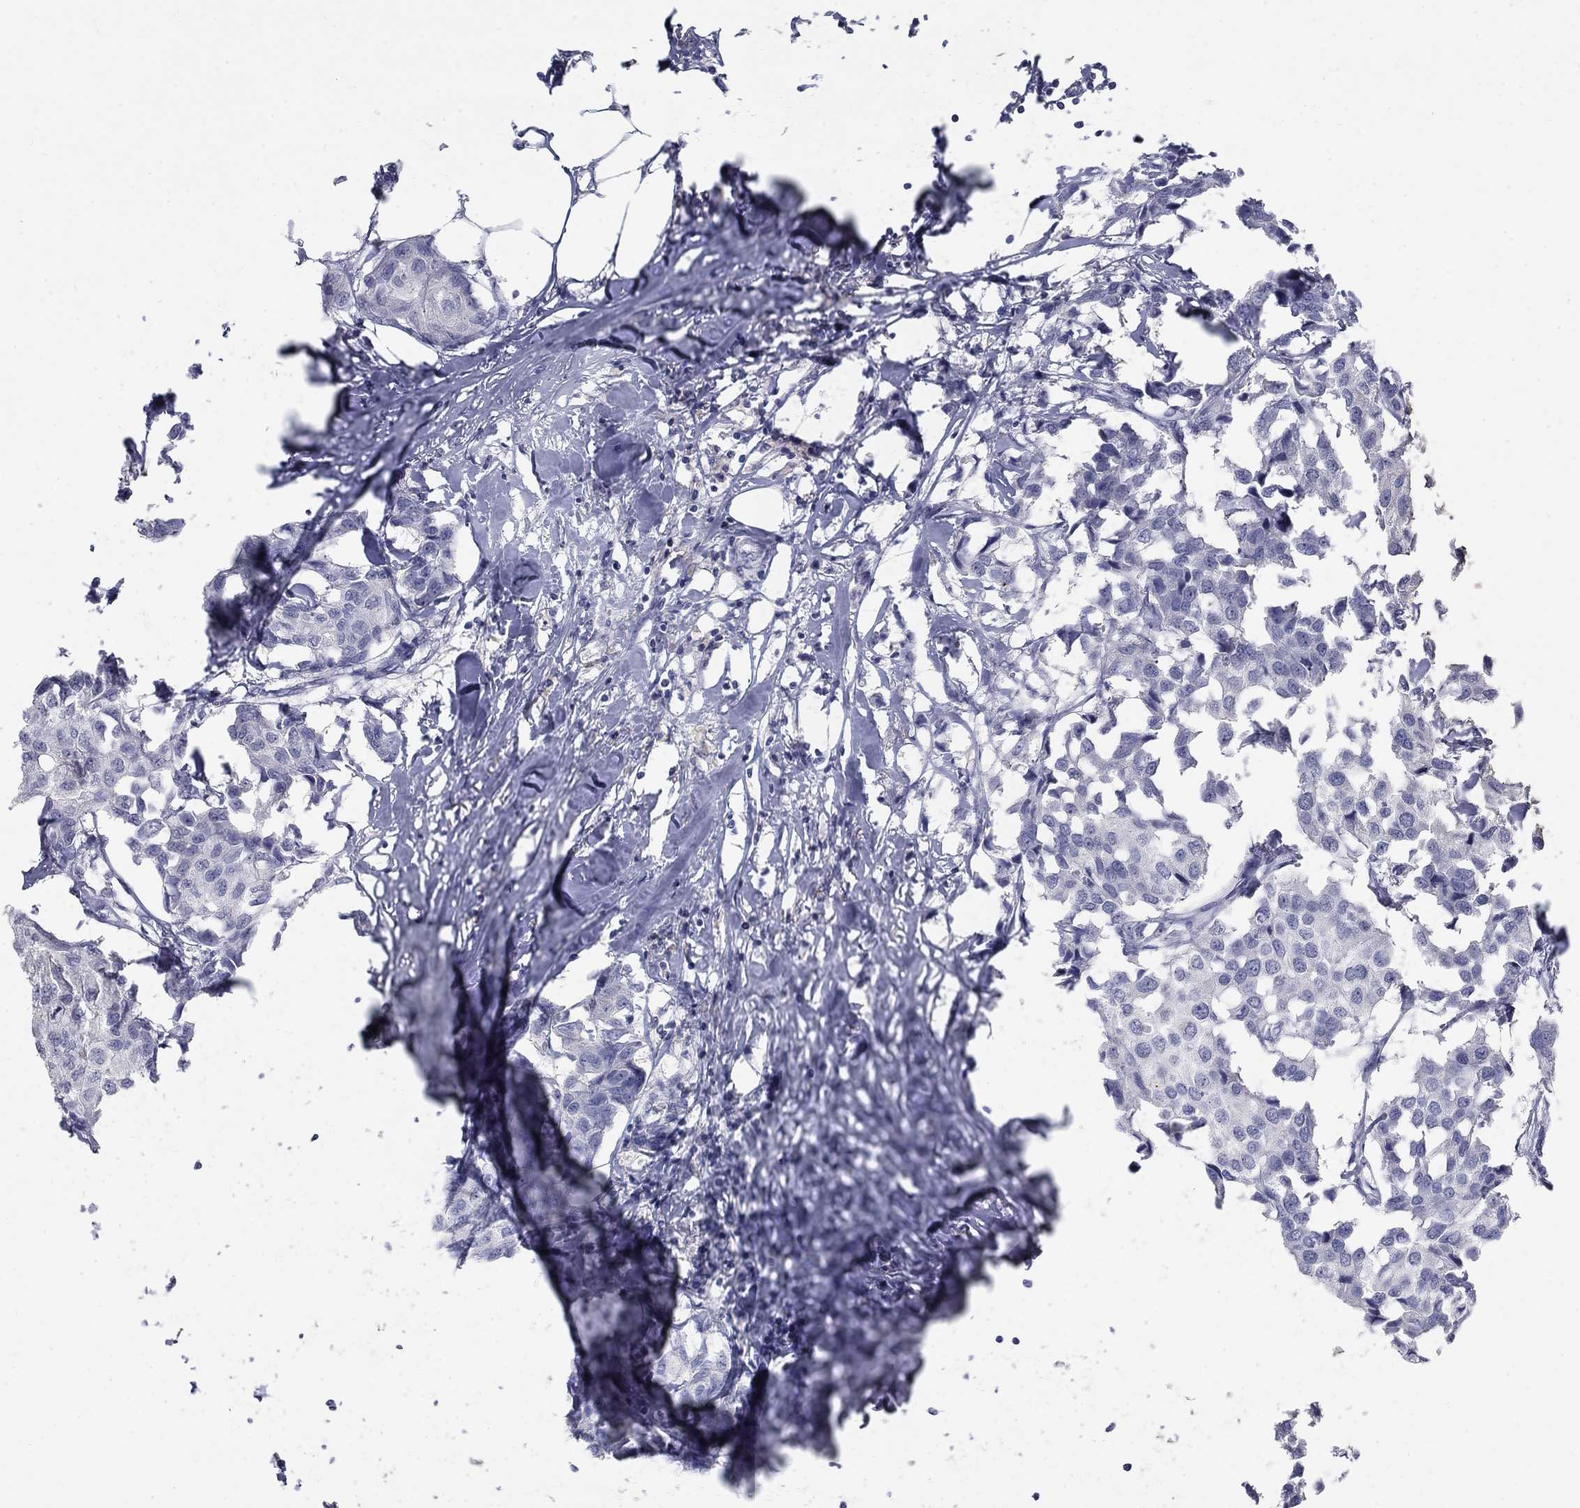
{"staining": {"intensity": "negative", "quantity": "none", "location": "none"}, "tissue": "breast cancer", "cell_type": "Tumor cells", "image_type": "cancer", "snomed": [{"axis": "morphology", "description": "Duct carcinoma"}, {"axis": "topography", "description": "Breast"}], "caption": "There is no significant staining in tumor cells of breast invasive ductal carcinoma. The staining was performed using DAB (3,3'-diaminobenzidine) to visualize the protein expression in brown, while the nuclei were stained in blue with hematoxylin (Magnification: 20x).", "gene": "PTH1R", "patient": {"sex": "female", "age": 80}}